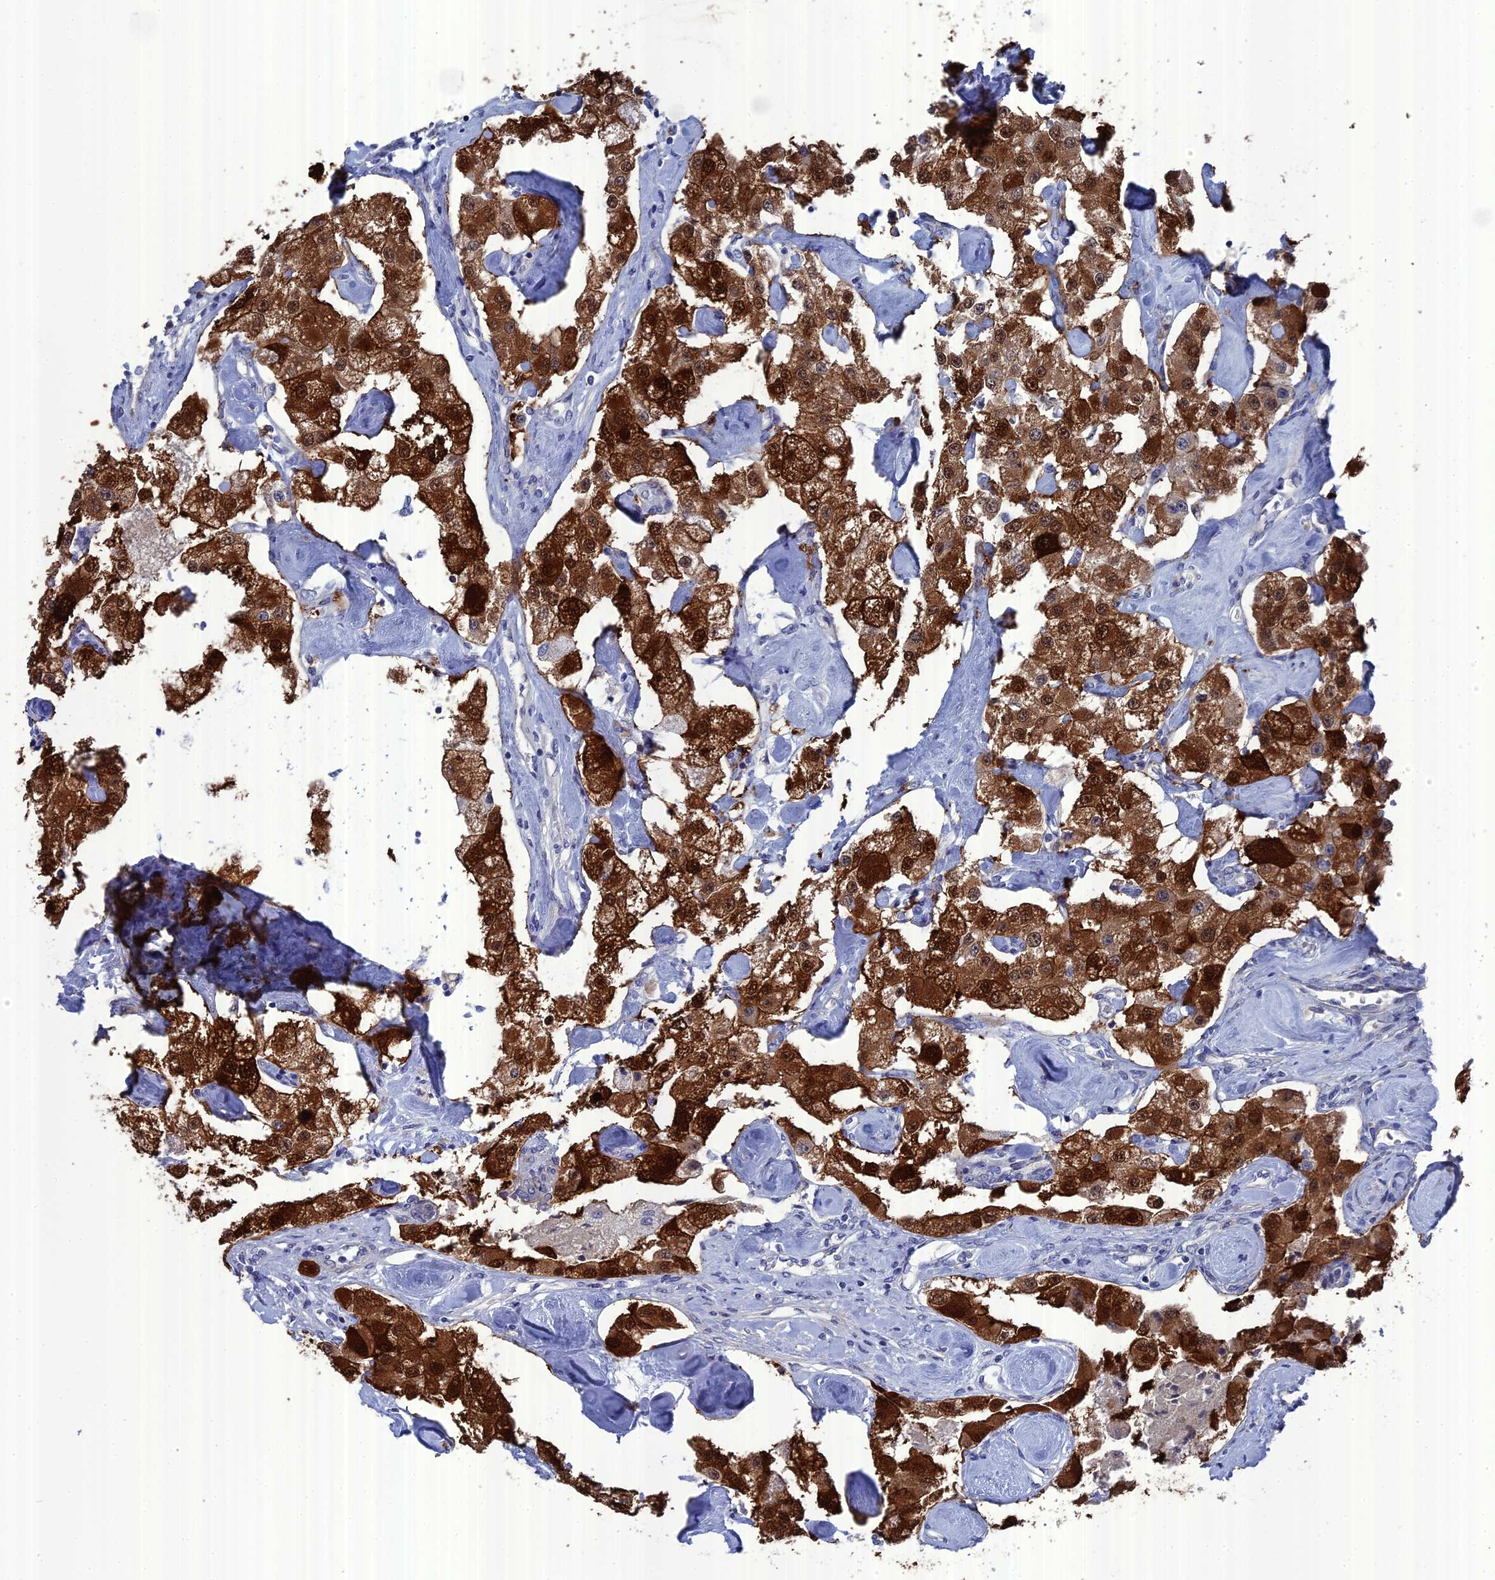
{"staining": {"intensity": "strong", "quantity": ">75%", "location": "cytoplasmic/membranous"}, "tissue": "carcinoid", "cell_type": "Tumor cells", "image_type": "cancer", "snomed": [{"axis": "morphology", "description": "Carcinoid, malignant, NOS"}, {"axis": "topography", "description": "Pancreas"}], "caption": "Immunohistochemical staining of carcinoid (malignant) shows strong cytoplasmic/membranous protein positivity in approximately >75% of tumor cells.", "gene": "TMEM161A", "patient": {"sex": "male", "age": 41}}